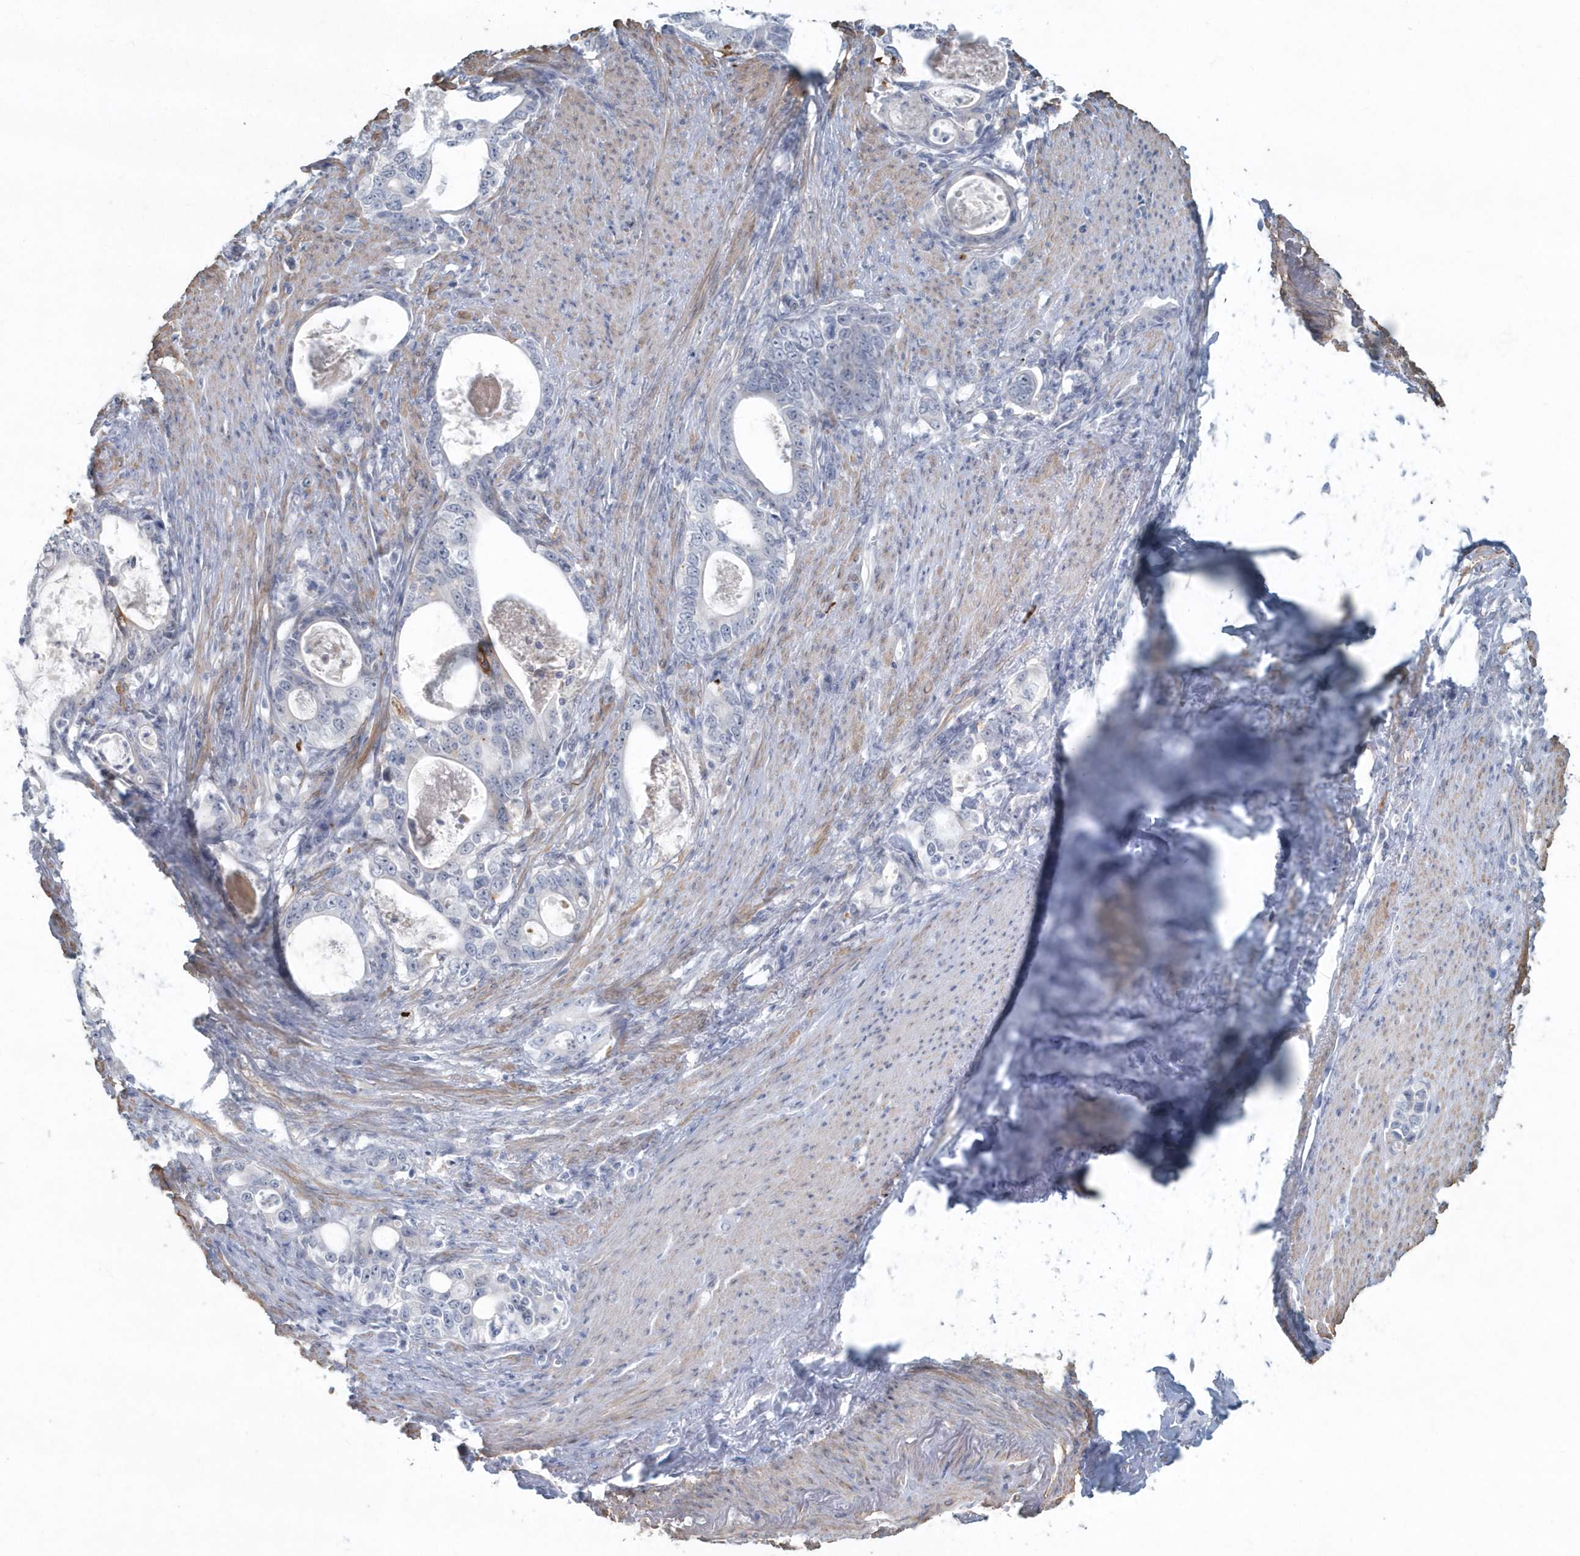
{"staining": {"intensity": "negative", "quantity": "none", "location": "none"}, "tissue": "stomach cancer", "cell_type": "Tumor cells", "image_type": "cancer", "snomed": [{"axis": "morphology", "description": "Adenocarcinoma, NOS"}, {"axis": "topography", "description": "Stomach, lower"}], "caption": "Micrograph shows no significant protein staining in tumor cells of stomach cancer (adenocarcinoma).", "gene": "MYOT", "patient": {"sex": "female", "age": 72}}